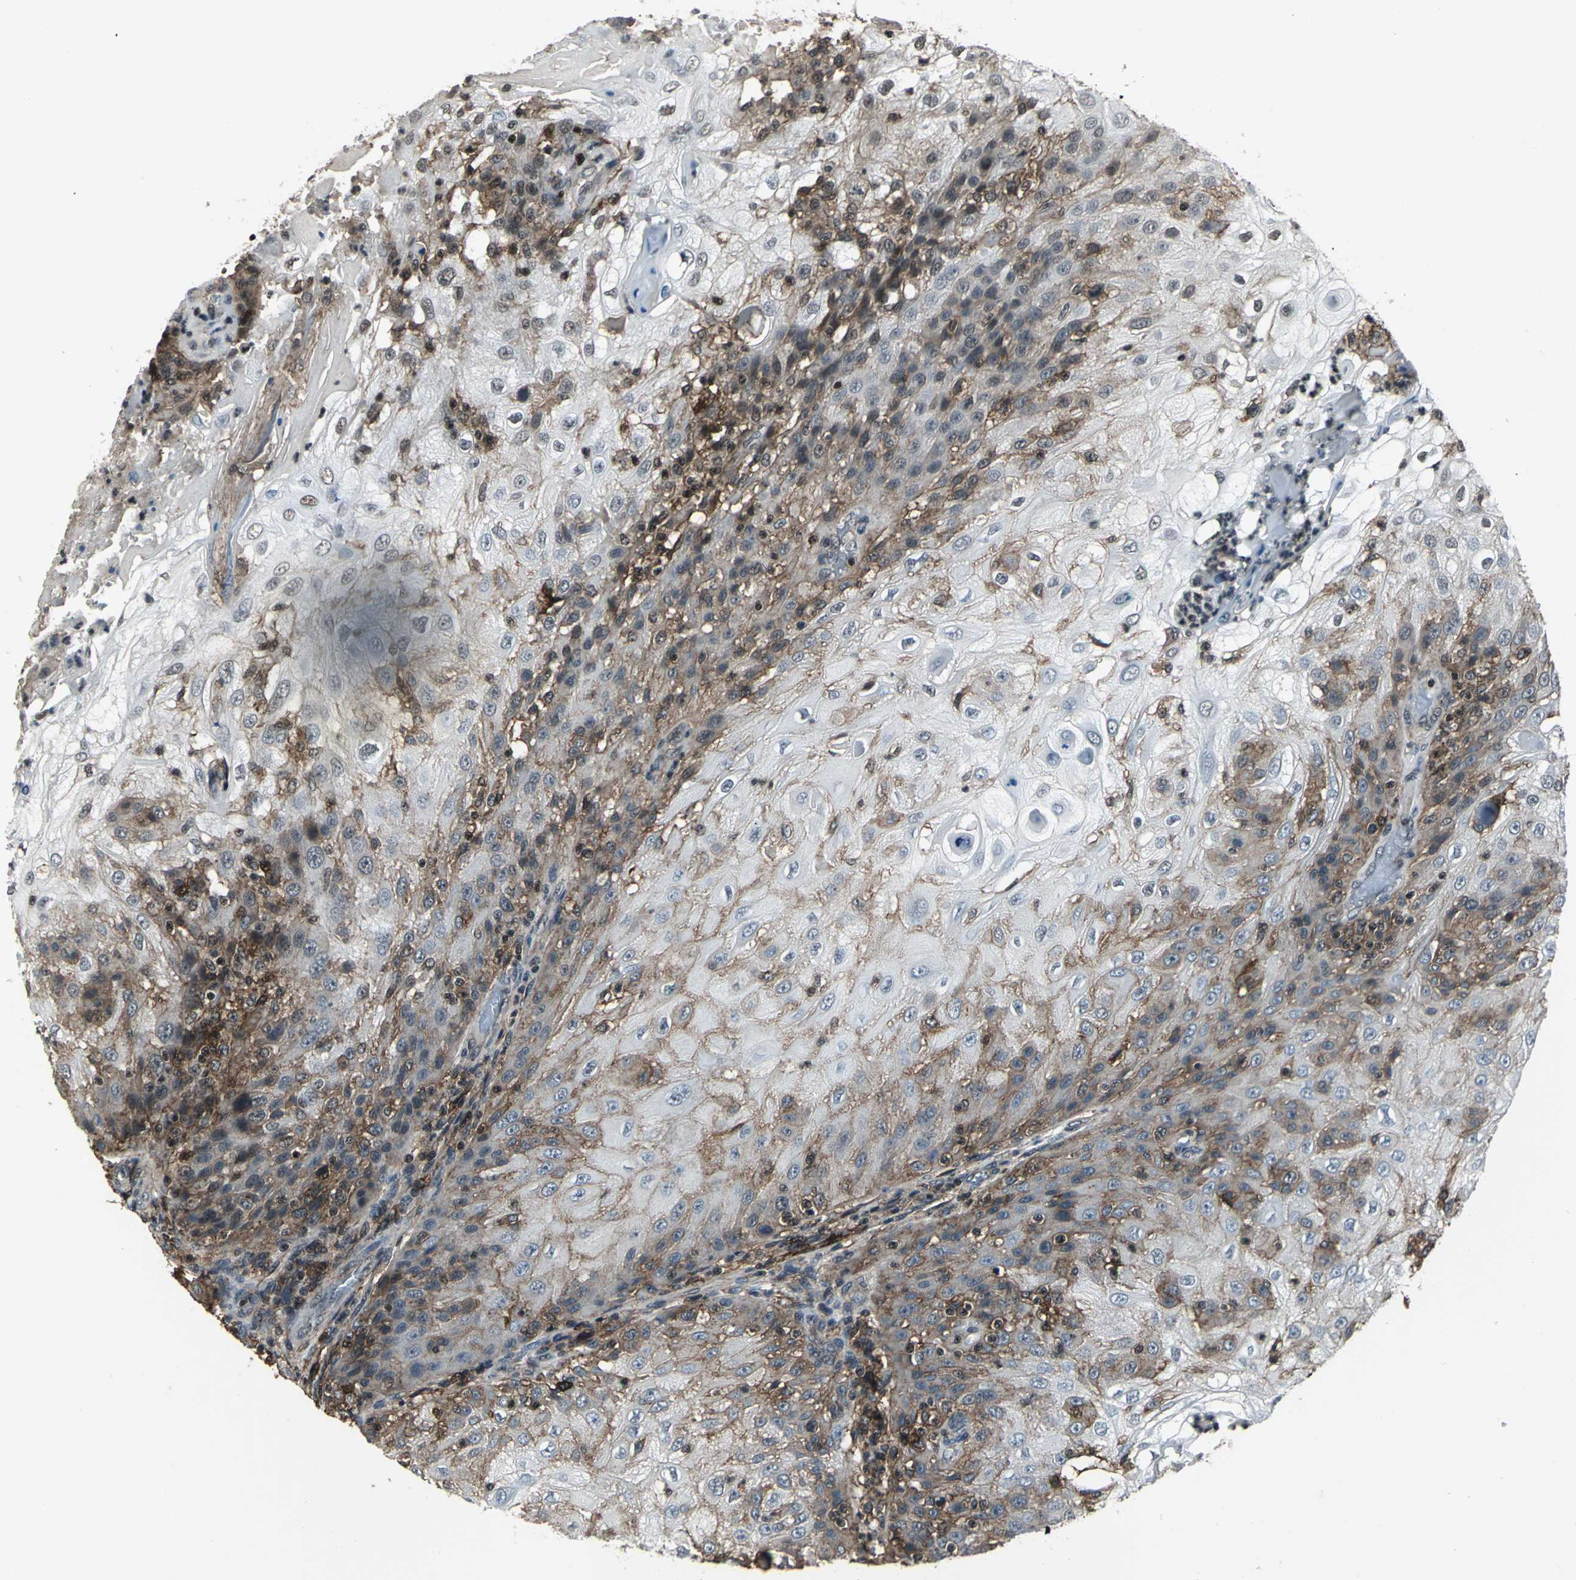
{"staining": {"intensity": "moderate", "quantity": "25%-75%", "location": "cytoplasmic/membranous"}, "tissue": "skin cancer", "cell_type": "Tumor cells", "image_type": "cancer", "snomed": [{"axis": "morphology", "description": "Normal tissue, NOS"}, {"axis": "morphology", "description": "Squamous cell carcinoma, NOS"}, {"axis": "topography", "description": "Skin"}], "caption": "Skin cancer (squamous cell carcinoma) tissue displays moderate cytoplasmic/membranous staining in about 25%-75% of tumor cells, visualized by immunohistochemistry. (IHC, brightfield microscopy, high magnification).", "gene": "NR2C2", "patient": {"sex": "female", "age": 83}}